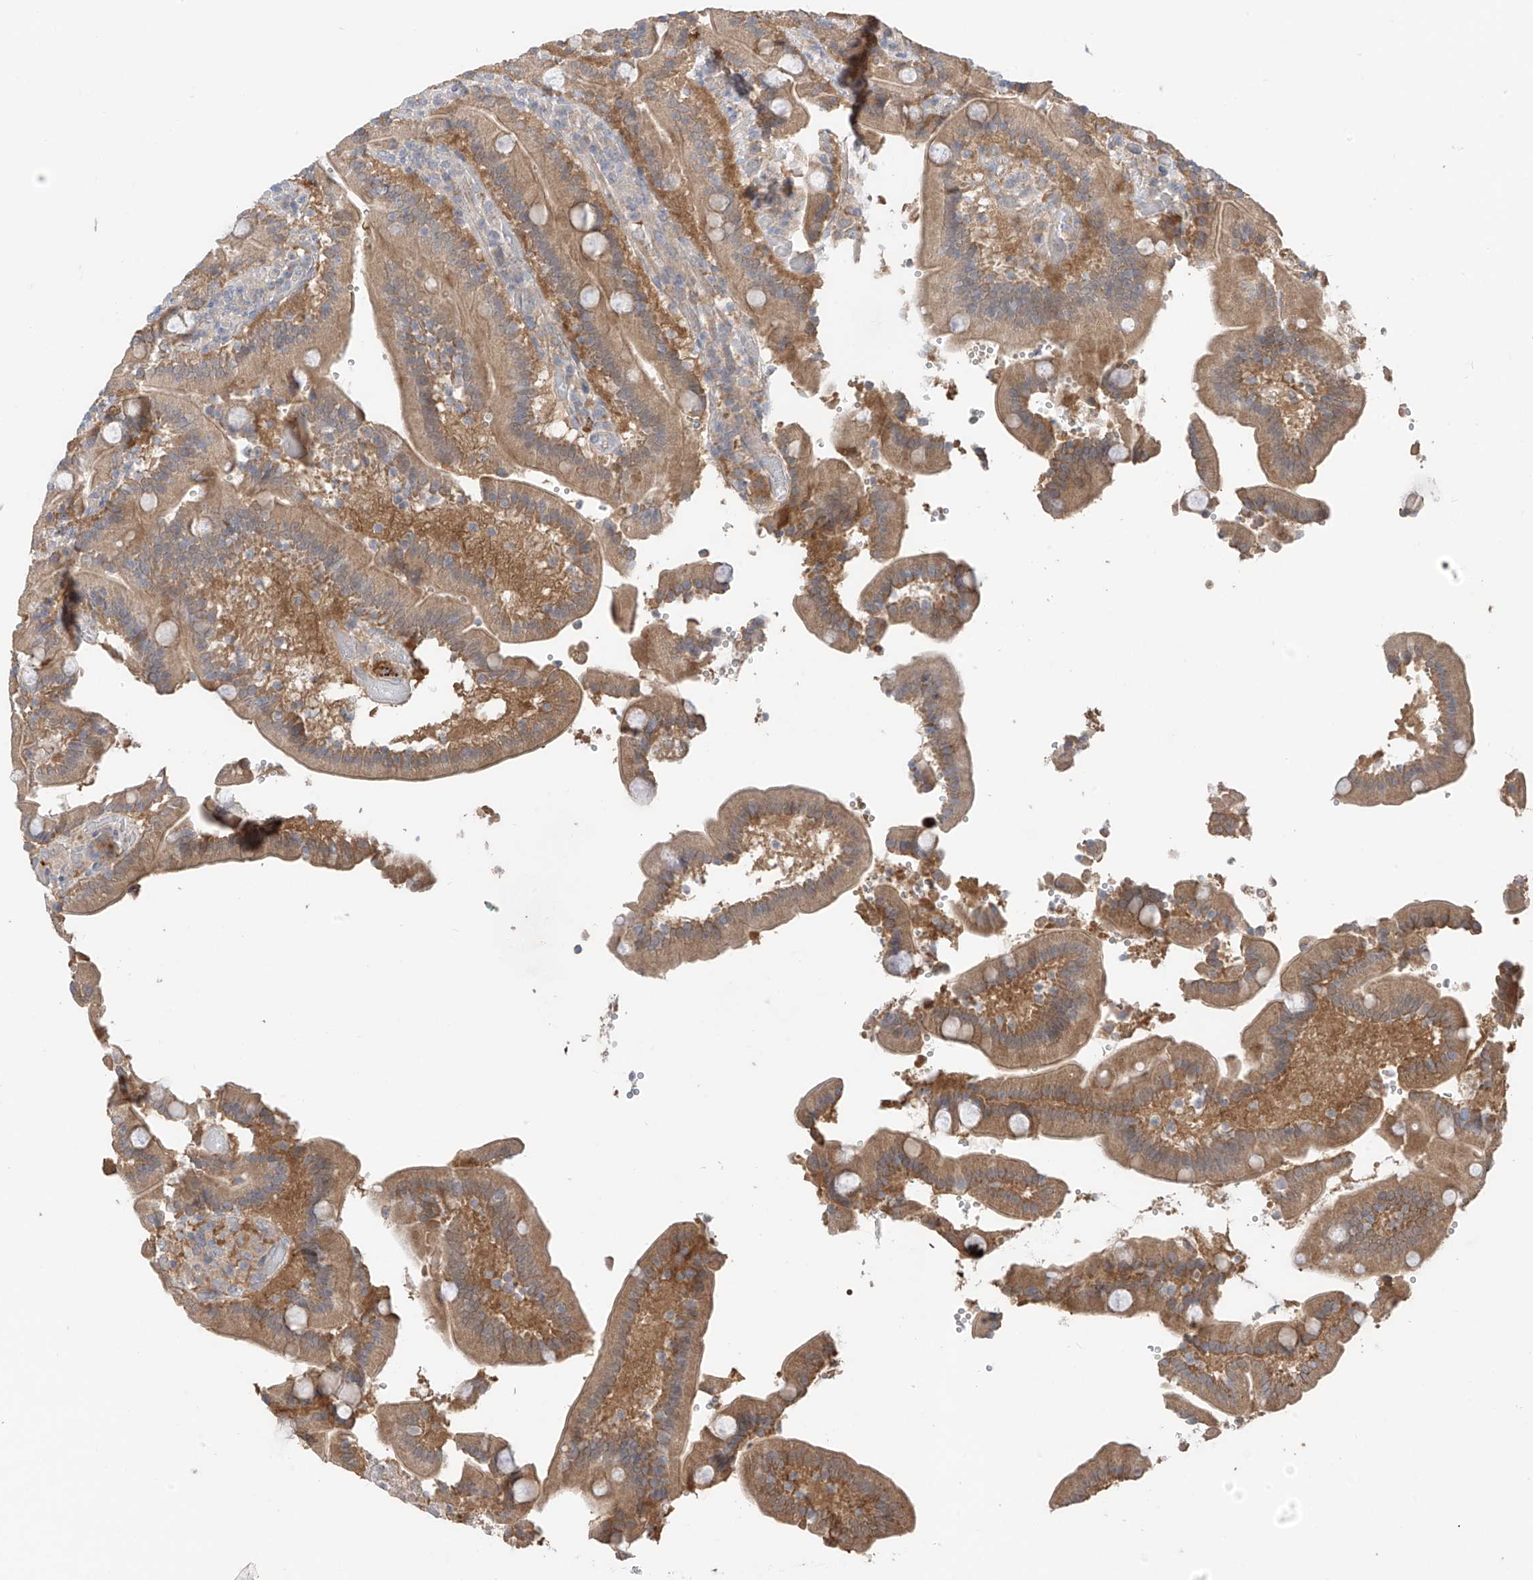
{"staining": {"intensity": "moderate", "quantity": ">75%", "location": "cytoplasmic/membranous"}, "tissue": "duodenum", "cell_type": "Glandular cells", "image_type": "normal", "snomed": [{"axis": "morphology", "description": "Normal tissue, NOS"}, {"axis": "topography", "description": "Duodenum"}], "caption": "DAB immunohistochemical staining of unremarkable human duodenum displays moderate cytoplasmic/membranous protein expression in approximately >75% of glandular cells. (DAB IHC with brightfield microscopy, high magnification).", "gene": "CACNA2D4", "patient": {"sex": "female", "age": 62}}